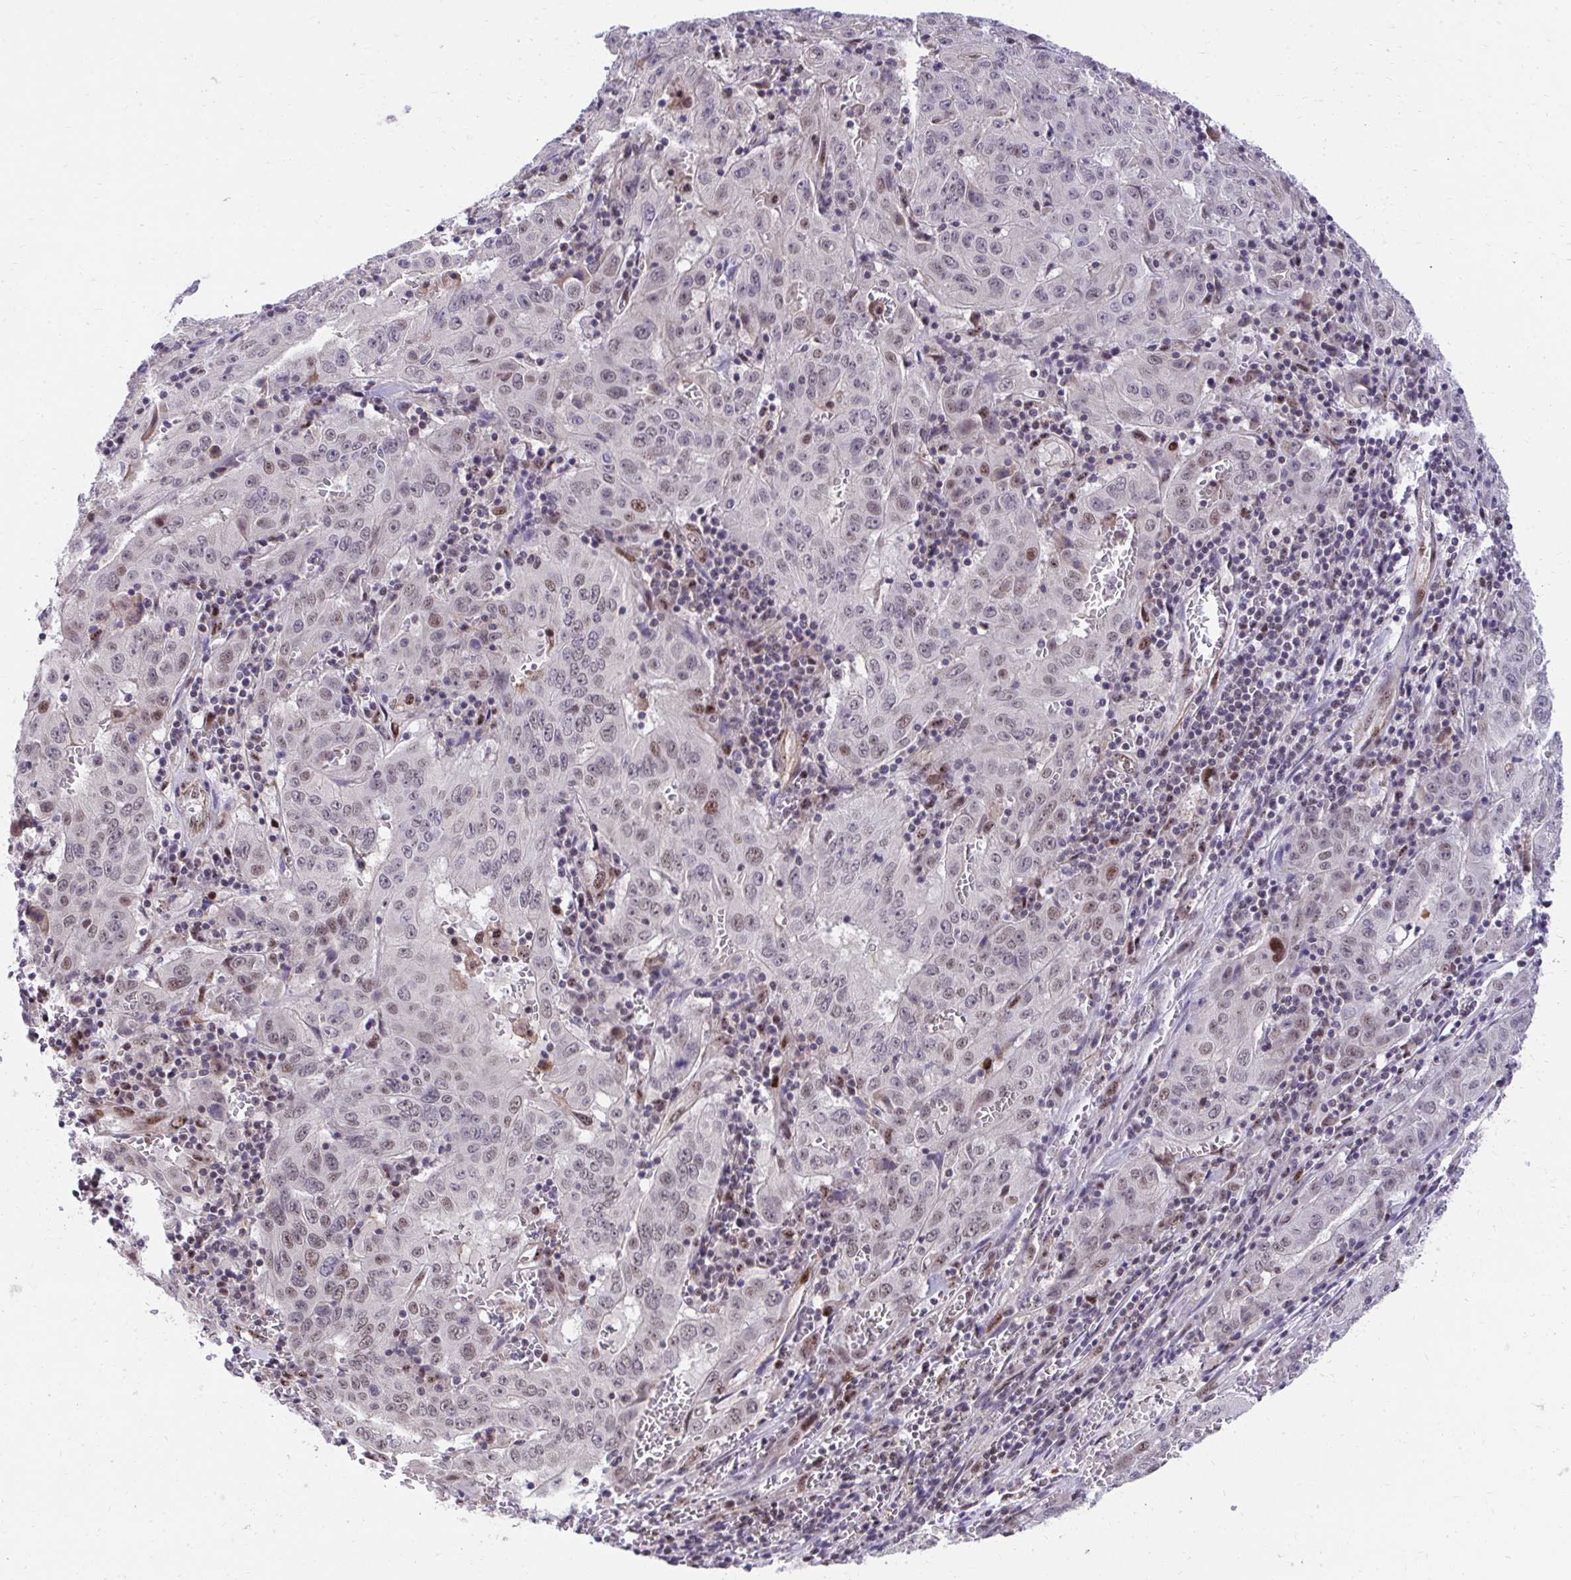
{"staining": {"intensity": "moderate", "quantity": "<25%", "location": "nuclear"}, "tissue": "pancreatic cancer", "cell_type": "Tumor cells", "image_type": "cancer", "snomed": [{"axis": "morphology", "description": "Adenocarcinoma, NOS"}, {"axis": "topography", "description": "Pancreas"}], "caption": "Immunohistochemical staining of human adenocarcinoma (pancreatic) exhibits low levels of moderate nuclear expression in approximately <25% of tumor cells.", "gene": "HOXA4", "patient": {"sex": "male", "age": 63}}